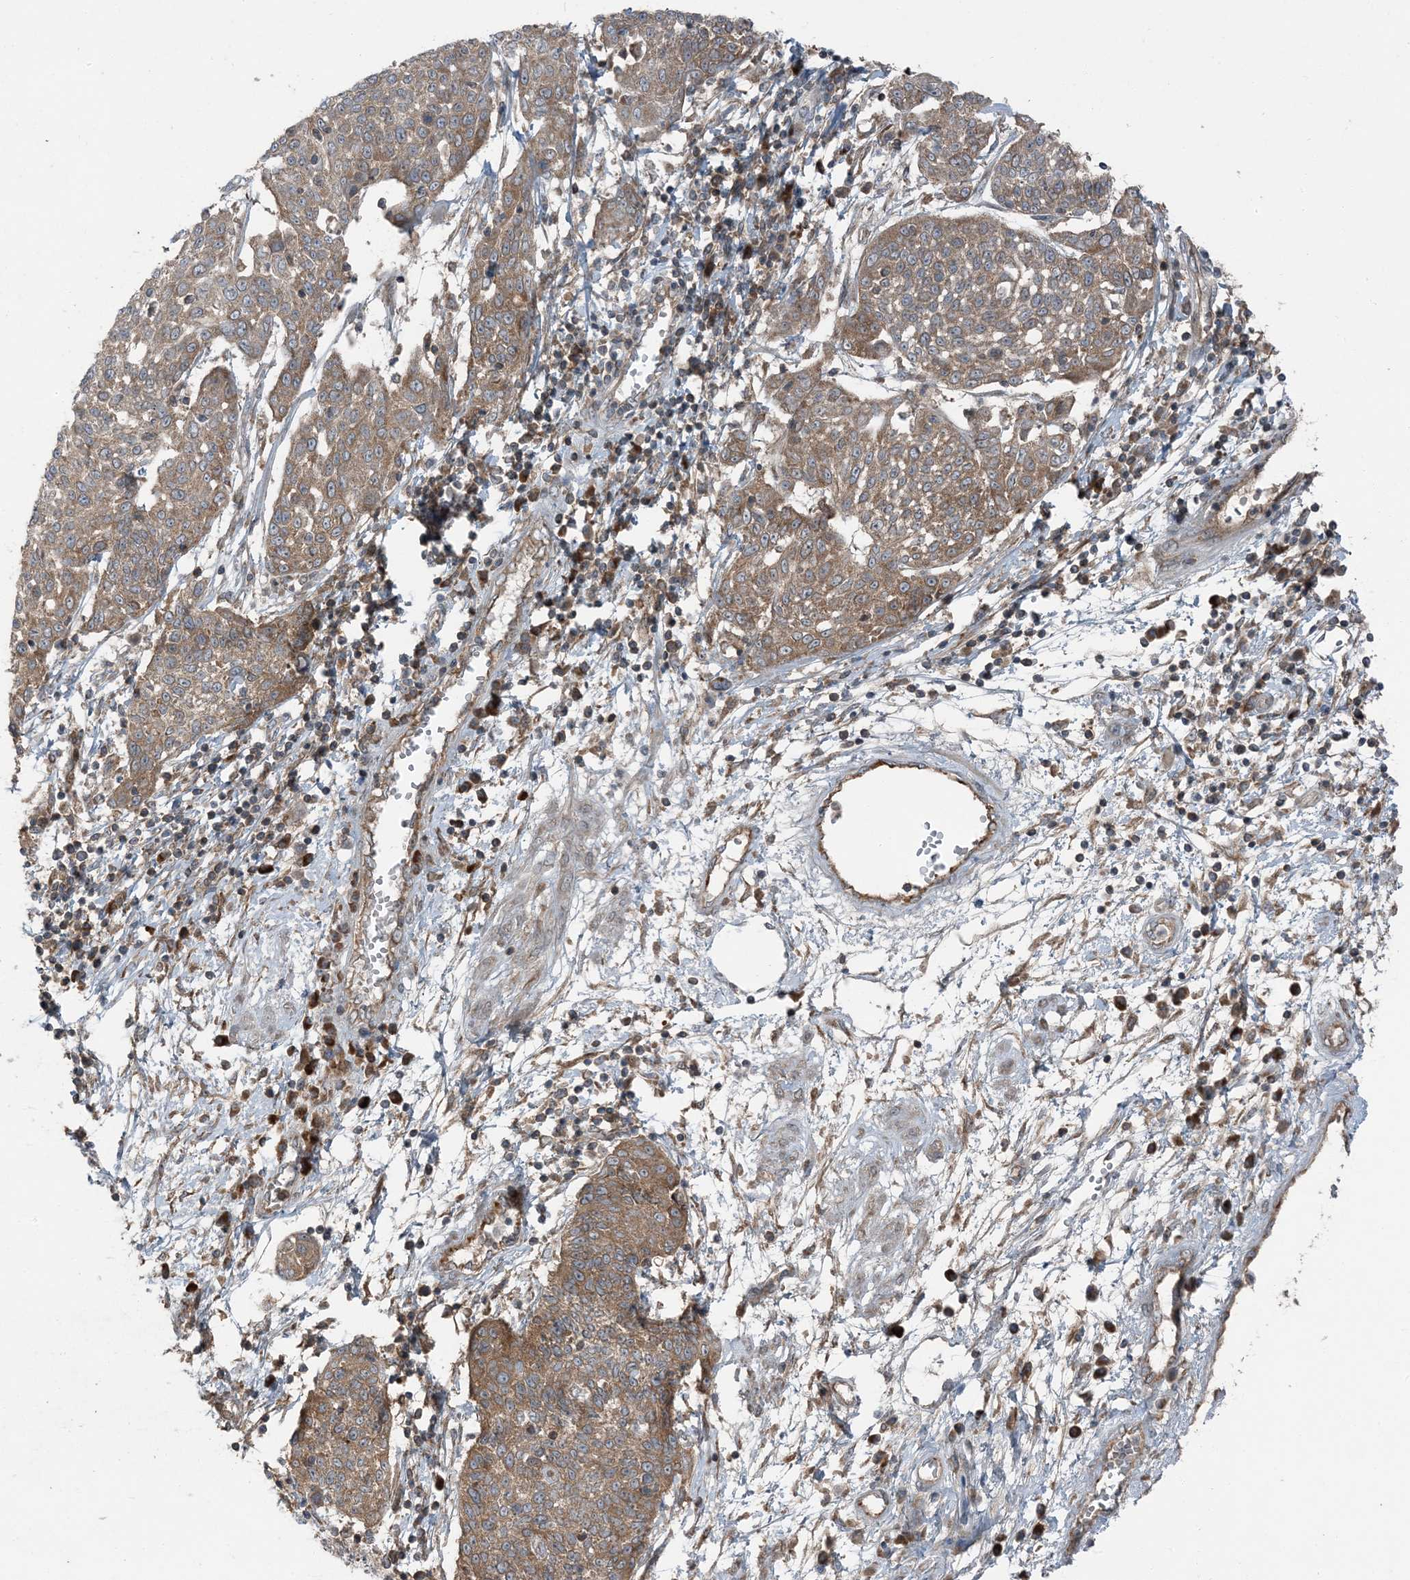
{"staining": {"intensity": "weak", "quantity": ">75%", "location": "cytoplasmic/membranous"}, "tissue": "cervical cancer", "cell_type": "Tumor cells", "image_type": "cancer", "snomed": [{"axis": "morphology", "description": "Squamous cell carcinoma, NOS"}, {"axis": "topography", "description": "Cervix"}], "caption": "High-power microscopy captured an immunohistochemistry micrograph of squamous cell carcinoma (cervical), revealing weak cytoplasmic/membranous expression in approximately >75% of tumor cells. The protein is stained brown, and the nuclei are stained in blue (DAB (3,3'-diaminobenzidine) IHC with brightfield microscopy, high magnification).", "gene": "RAB3GAP1", "patient": {"sex": "female", "age": 34}}